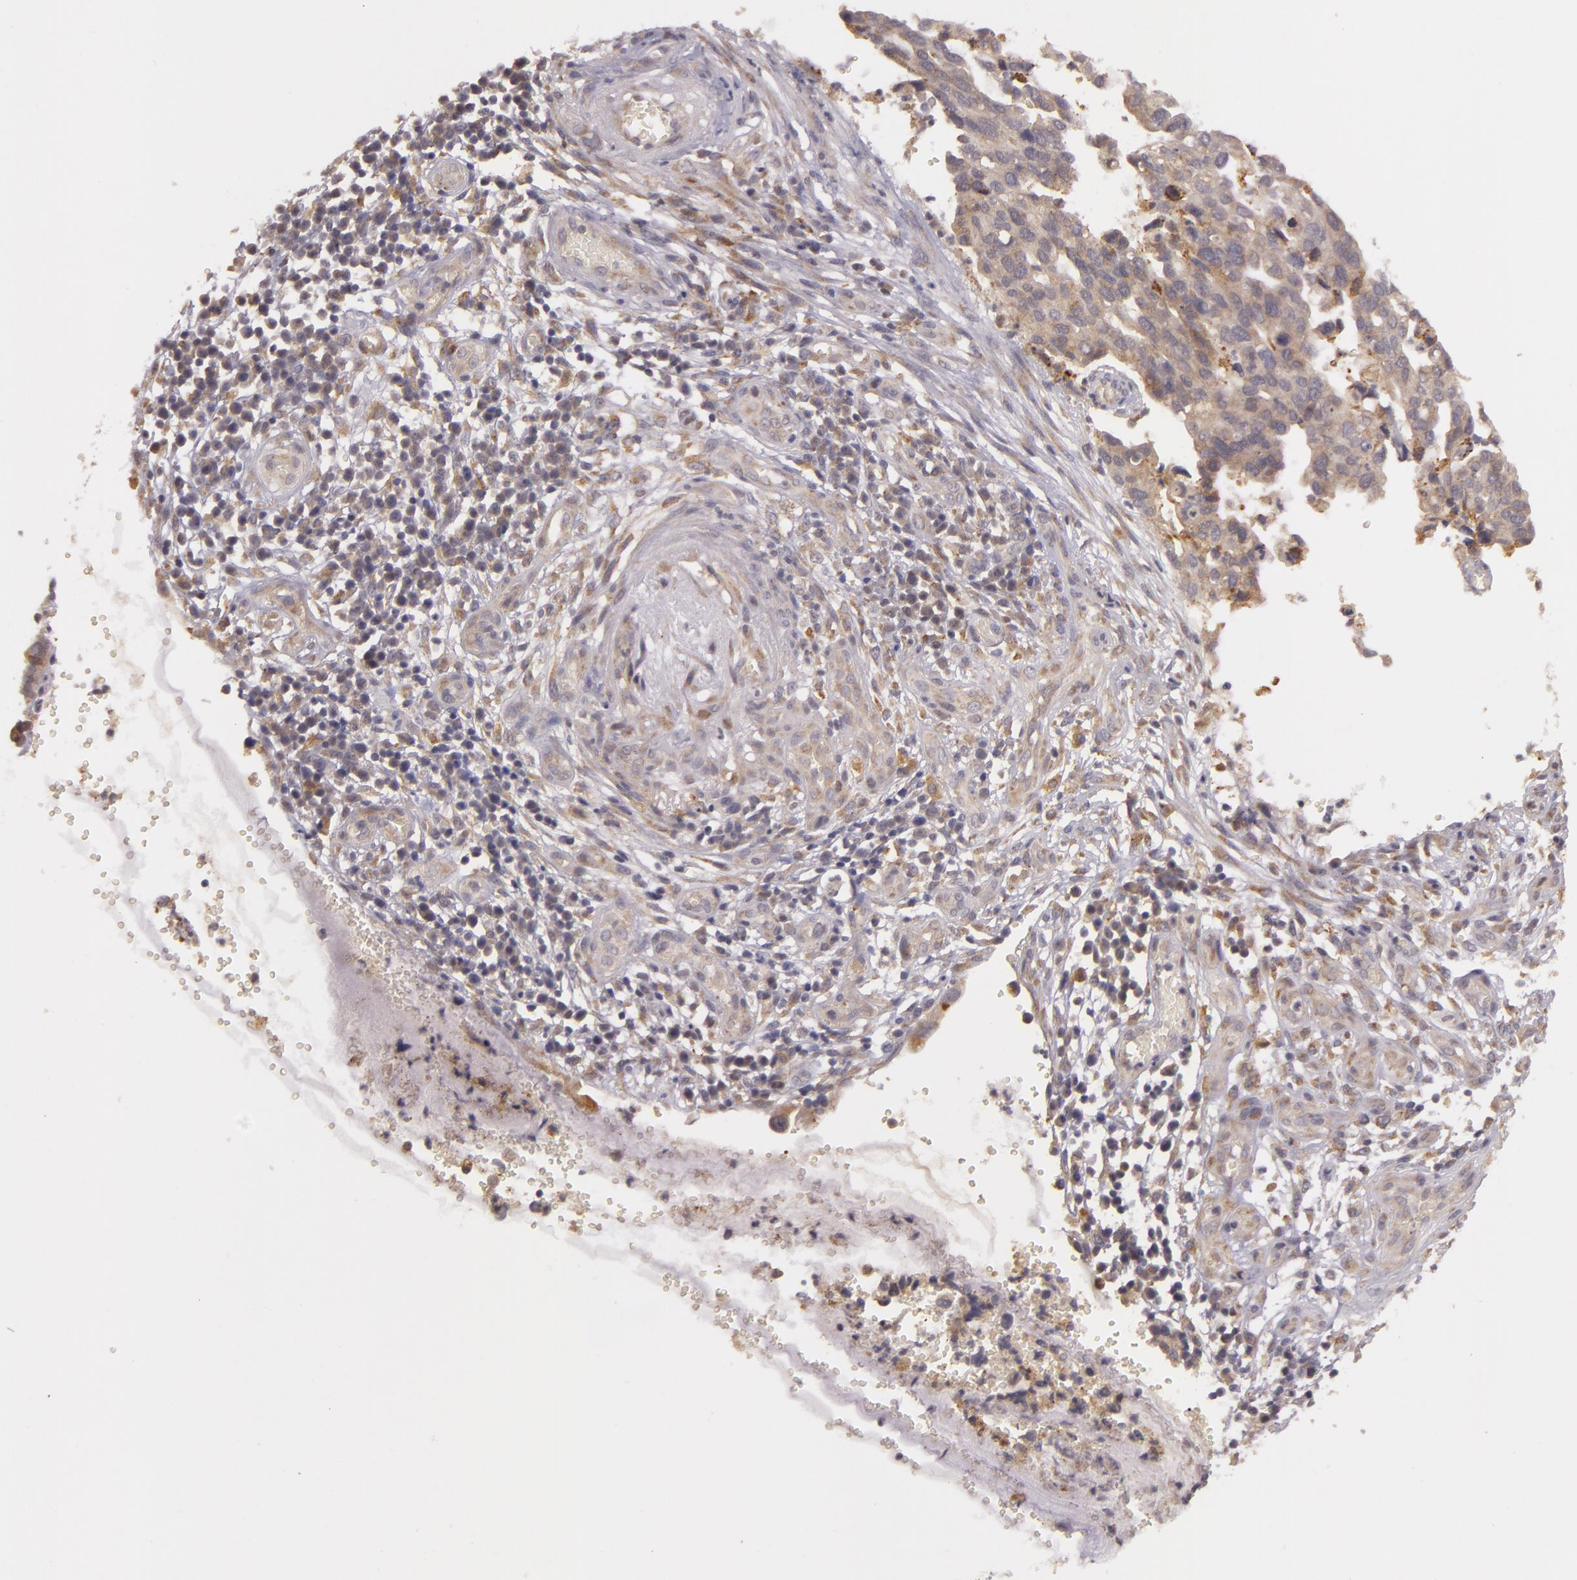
{"staining": {"intensity": "weak", "quantity": ">75%", "location": "cytoplasmic/membranous"}, "tissue": "cervical cancer", "cell_type": "Tumor cells", "image_type": "cancer", "snomed": [{"axis": "morphology", "description": "Normal tissue, NOS"}, {"axis": "morphology", "description": "Squamous cell carcinoma, NOS"}, {"axis": "topography", "description": "Cervix"}], "caption": "Protein expression analysis of squamous cell carcinoma (cervical) reveals weak cytoplasmic/membranous positivity in about >75% of tumor cells.", "gene": "PPP1R3F", "patient": {"sex": "female", "age": 45}}